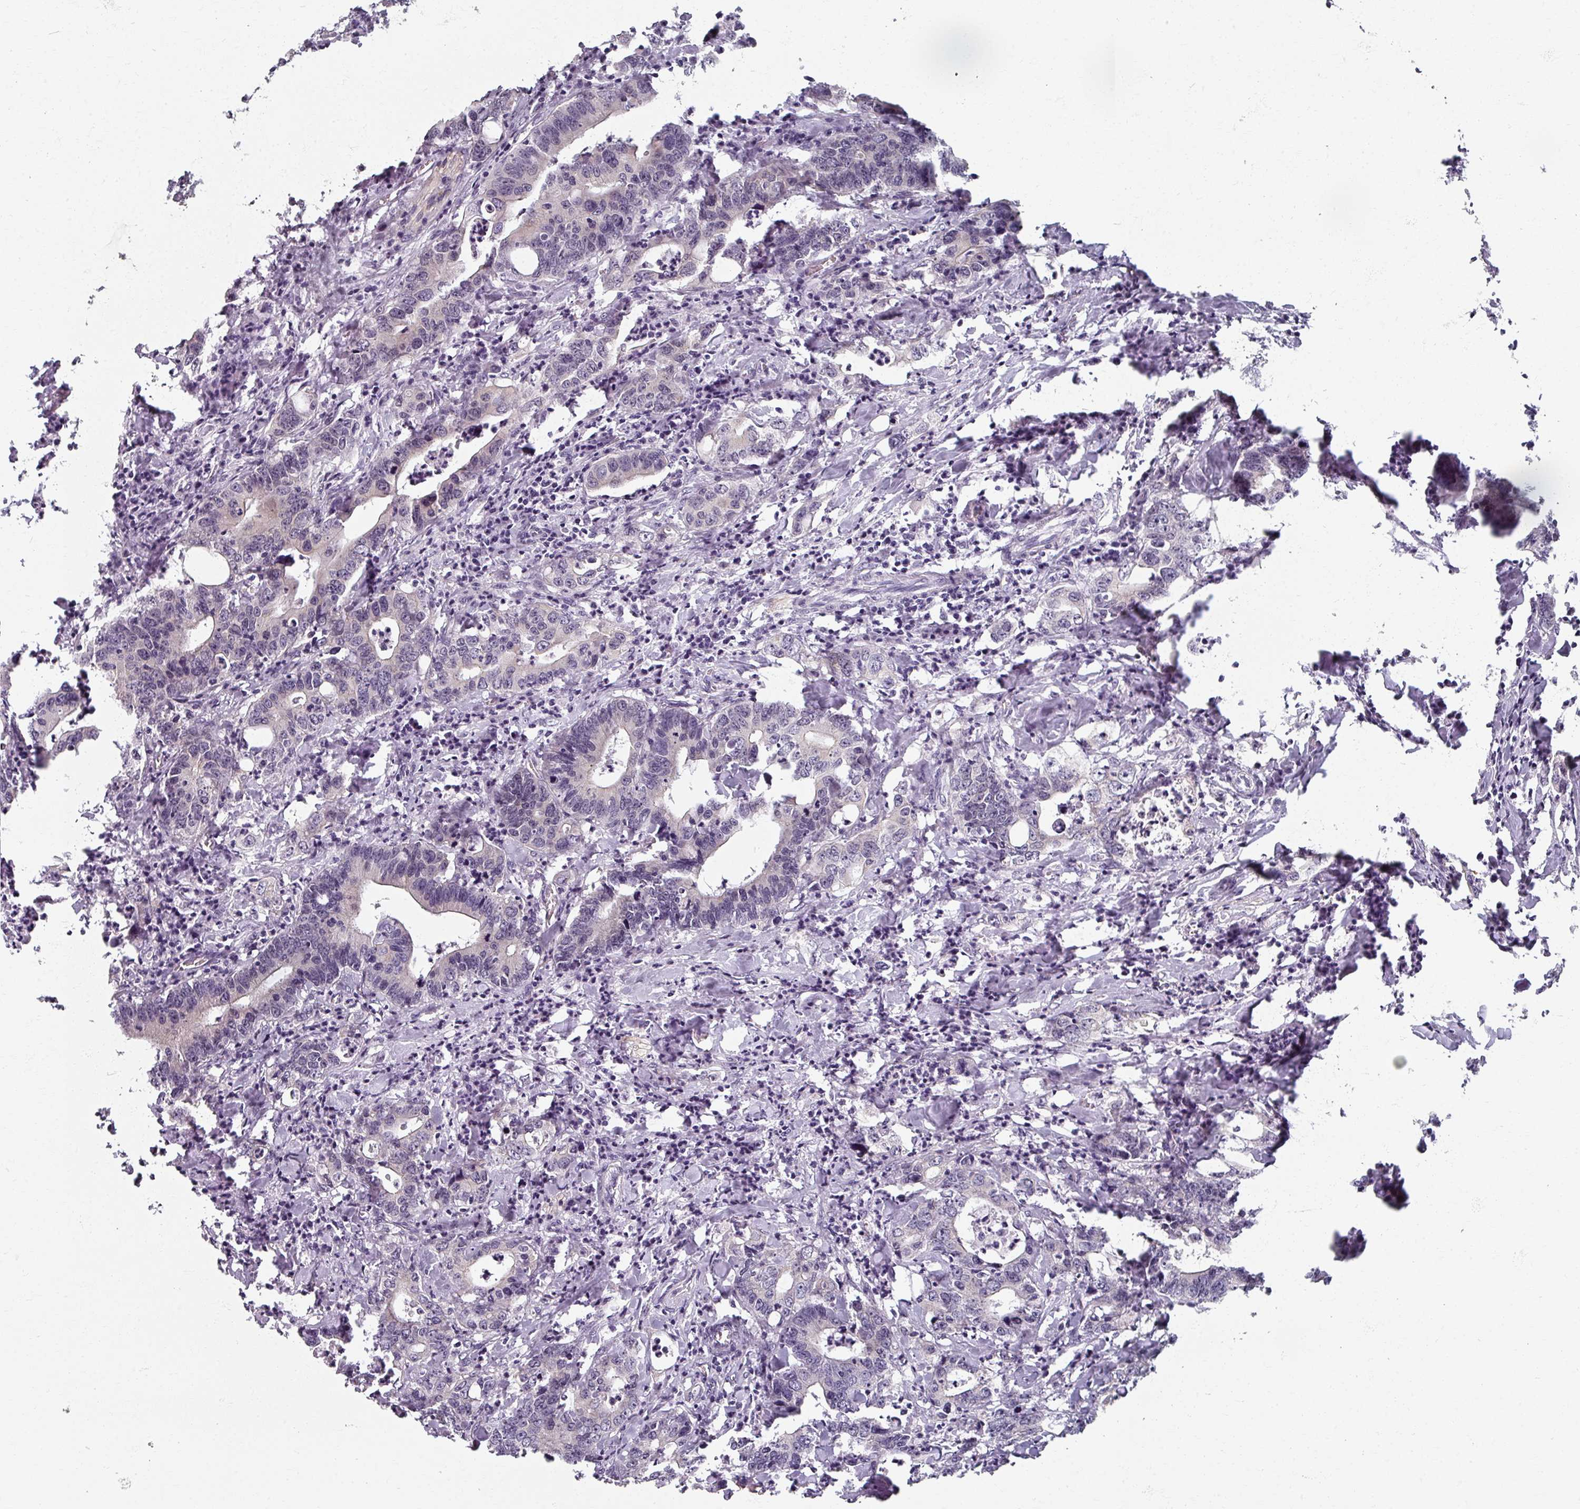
{"staining": {"intensity": "negative", "quantity": "none", "location": "none"}, "tissue": "colorectal cancer", "cell_type": "Tumor cells", "image_type": "cancer", "snomed": [{"axis": "morphology", "description": "Adenocarcinoma, NOS"}, {"axis": "topography", "description": "Colon"}], "caption": "Tumor cells are negative for protein expression in human colorectal cancer (adenocarcinoma).", "gene": "RIPOR3", "patient": {"sex": "female", "age": 75}}